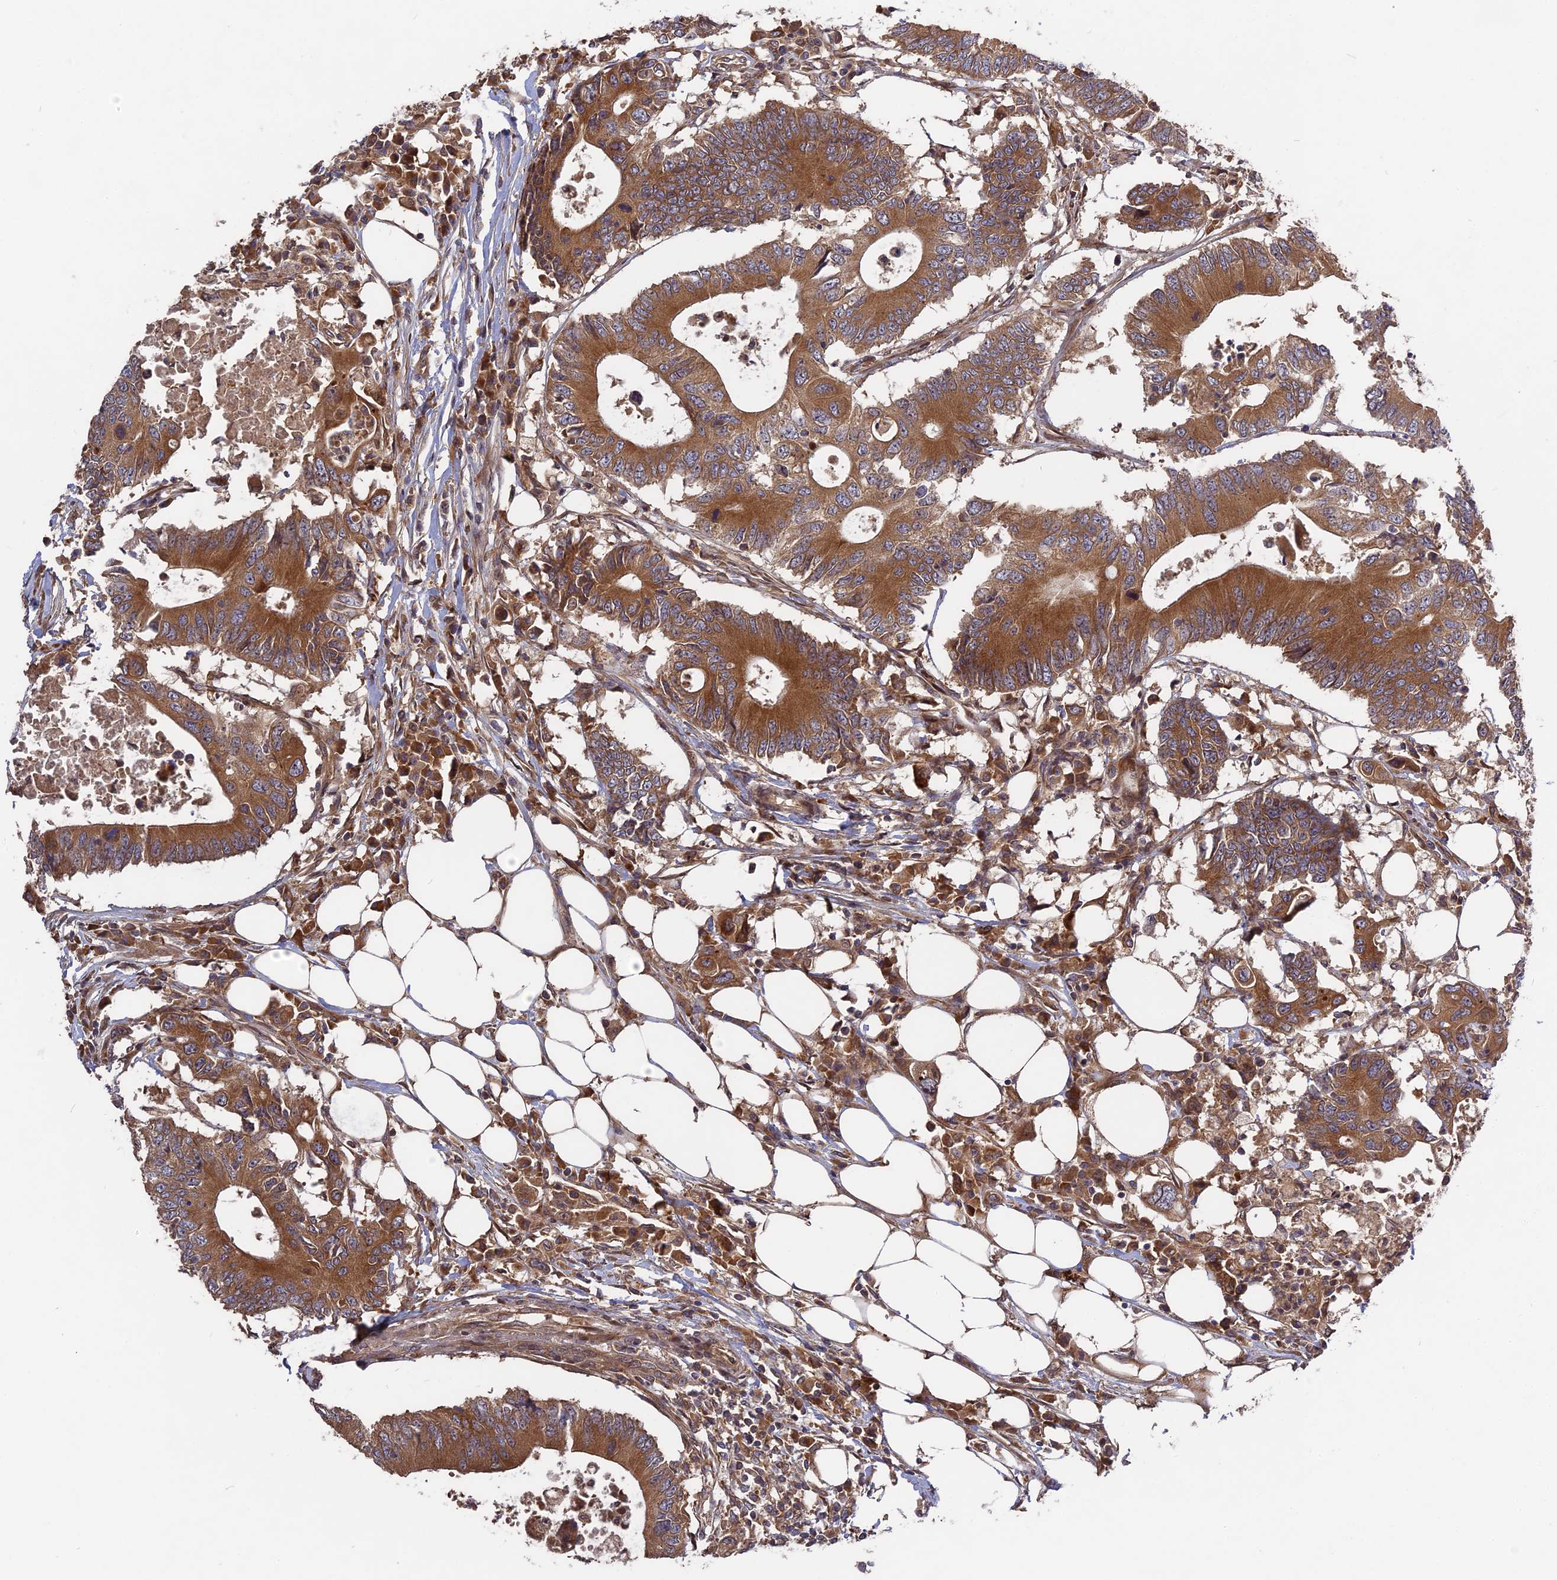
{"staining": {"intensity": "strong", "quantity": ">75%", "location": "cytoplasmic/membranous"}, "tissue": "colorectal cancer", "cell_type": "Tumor cells", "image_type": "cancer", "snomed": [{"axis": "morphology", "description": "Adenocarcinoma, NOS"}, {"axis": "topography", "description": "Colon"}], "caption": "High-power microscopy captured an immunohistochemistry histopathology image of adenocarcinoma (colorectal), revealing strong cytoplasmic/membranous positivity in about >75% of tumor cells.", "gene": "TMUB2", "patient": {"sex": "male", "age": 71}}